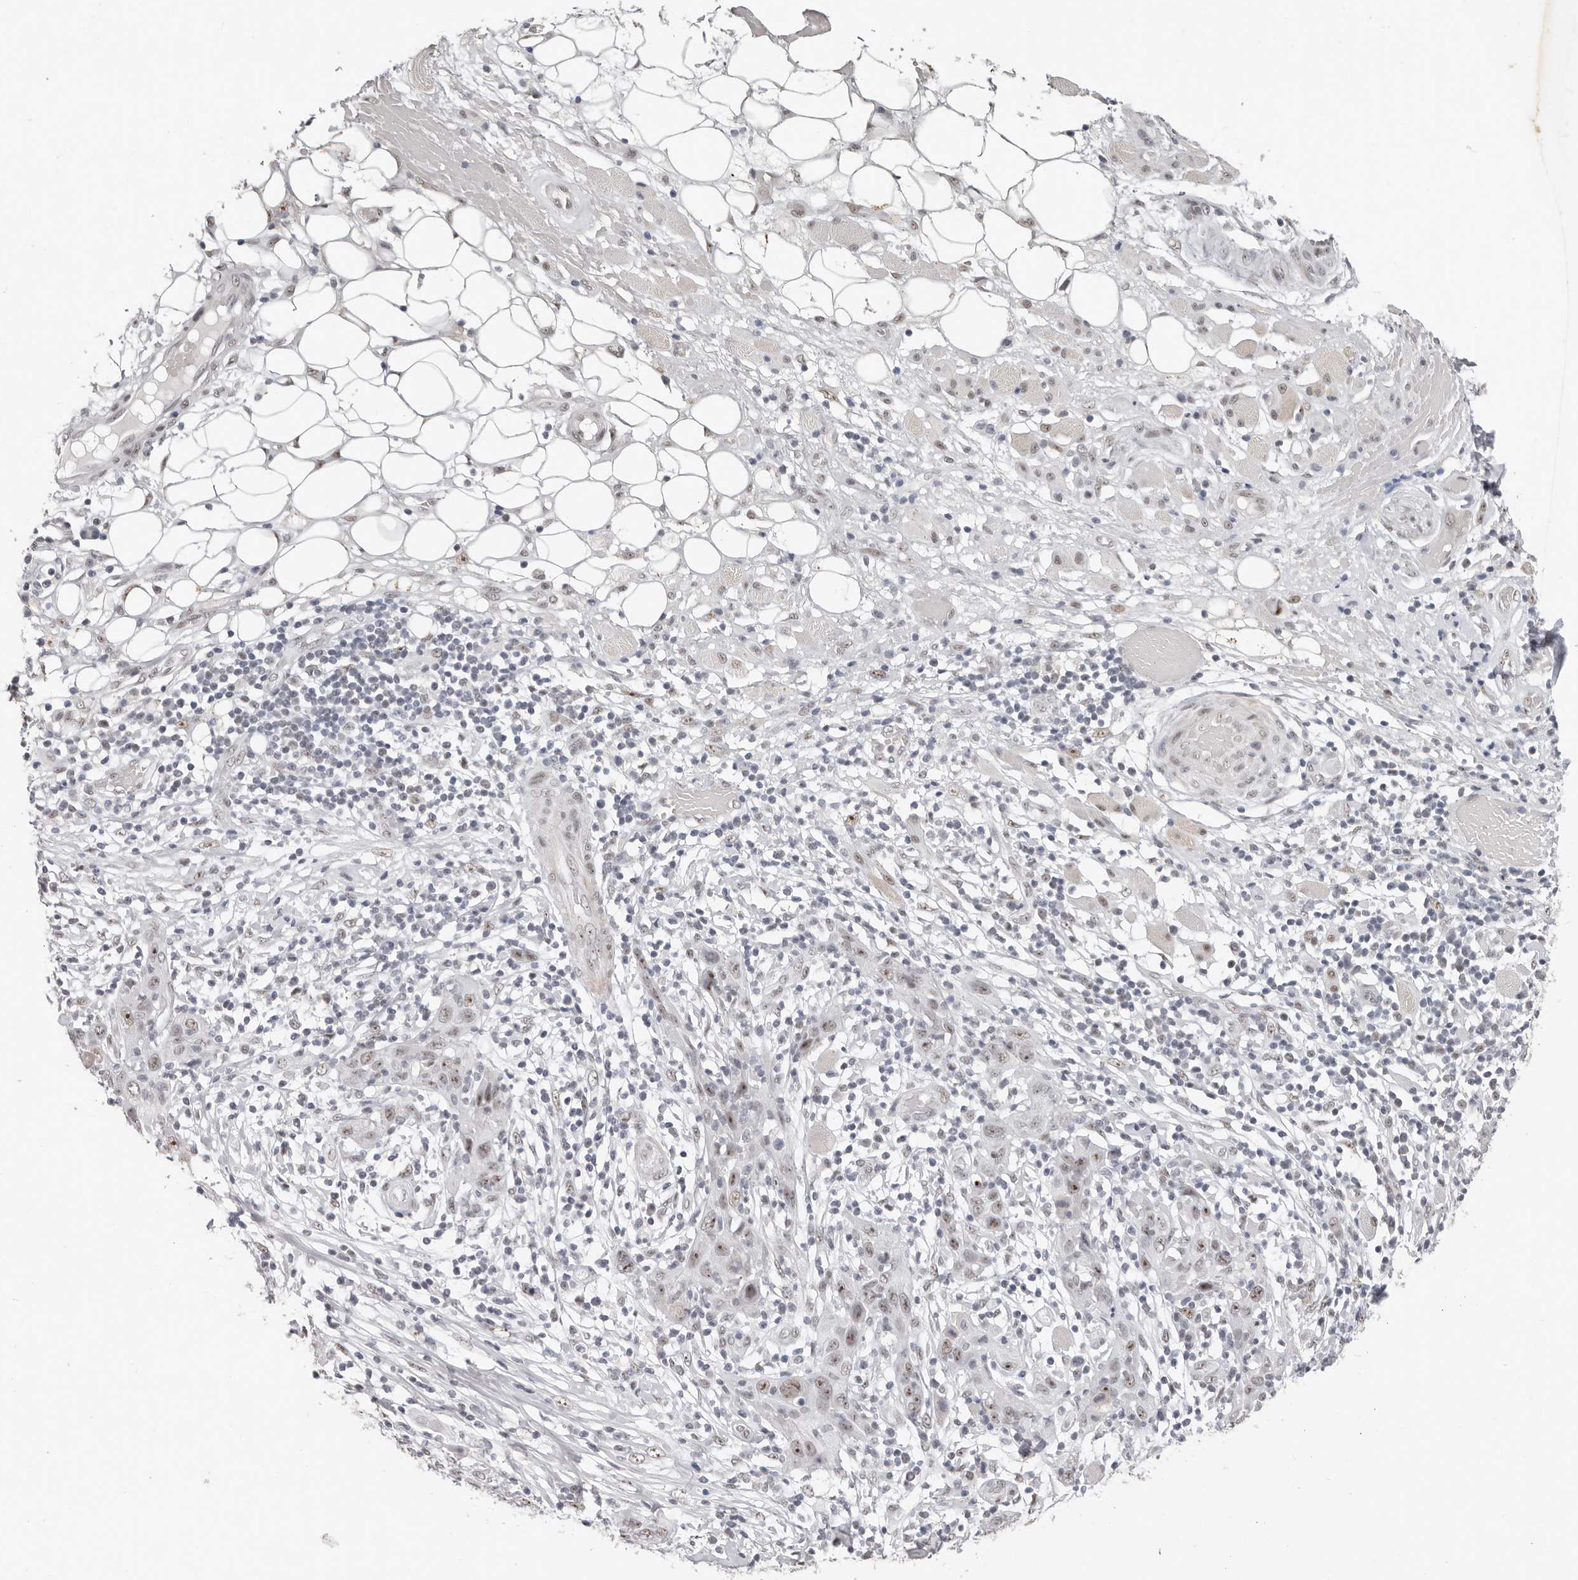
{"staining": {"intensity": "weak", "quantity": "25%-75%", "location": "nuclear"}, "tissue": "skin cancer", "cell_type": "Tumor cells", "image_type": "cancer", "snomed": [{"axis": "morphology", "description": "Squamous cell carcinoma, NOS"}, {"axis": "topography", "description": "Skin"}], "caption": "Weak nuclear expression for a protein is seen in approximately 25%-75% of tumor cells of squamous cell carcinoma (skin) using IHC.", "gene": "LARP7", "patient": {"sex": "female", "age": 88}}